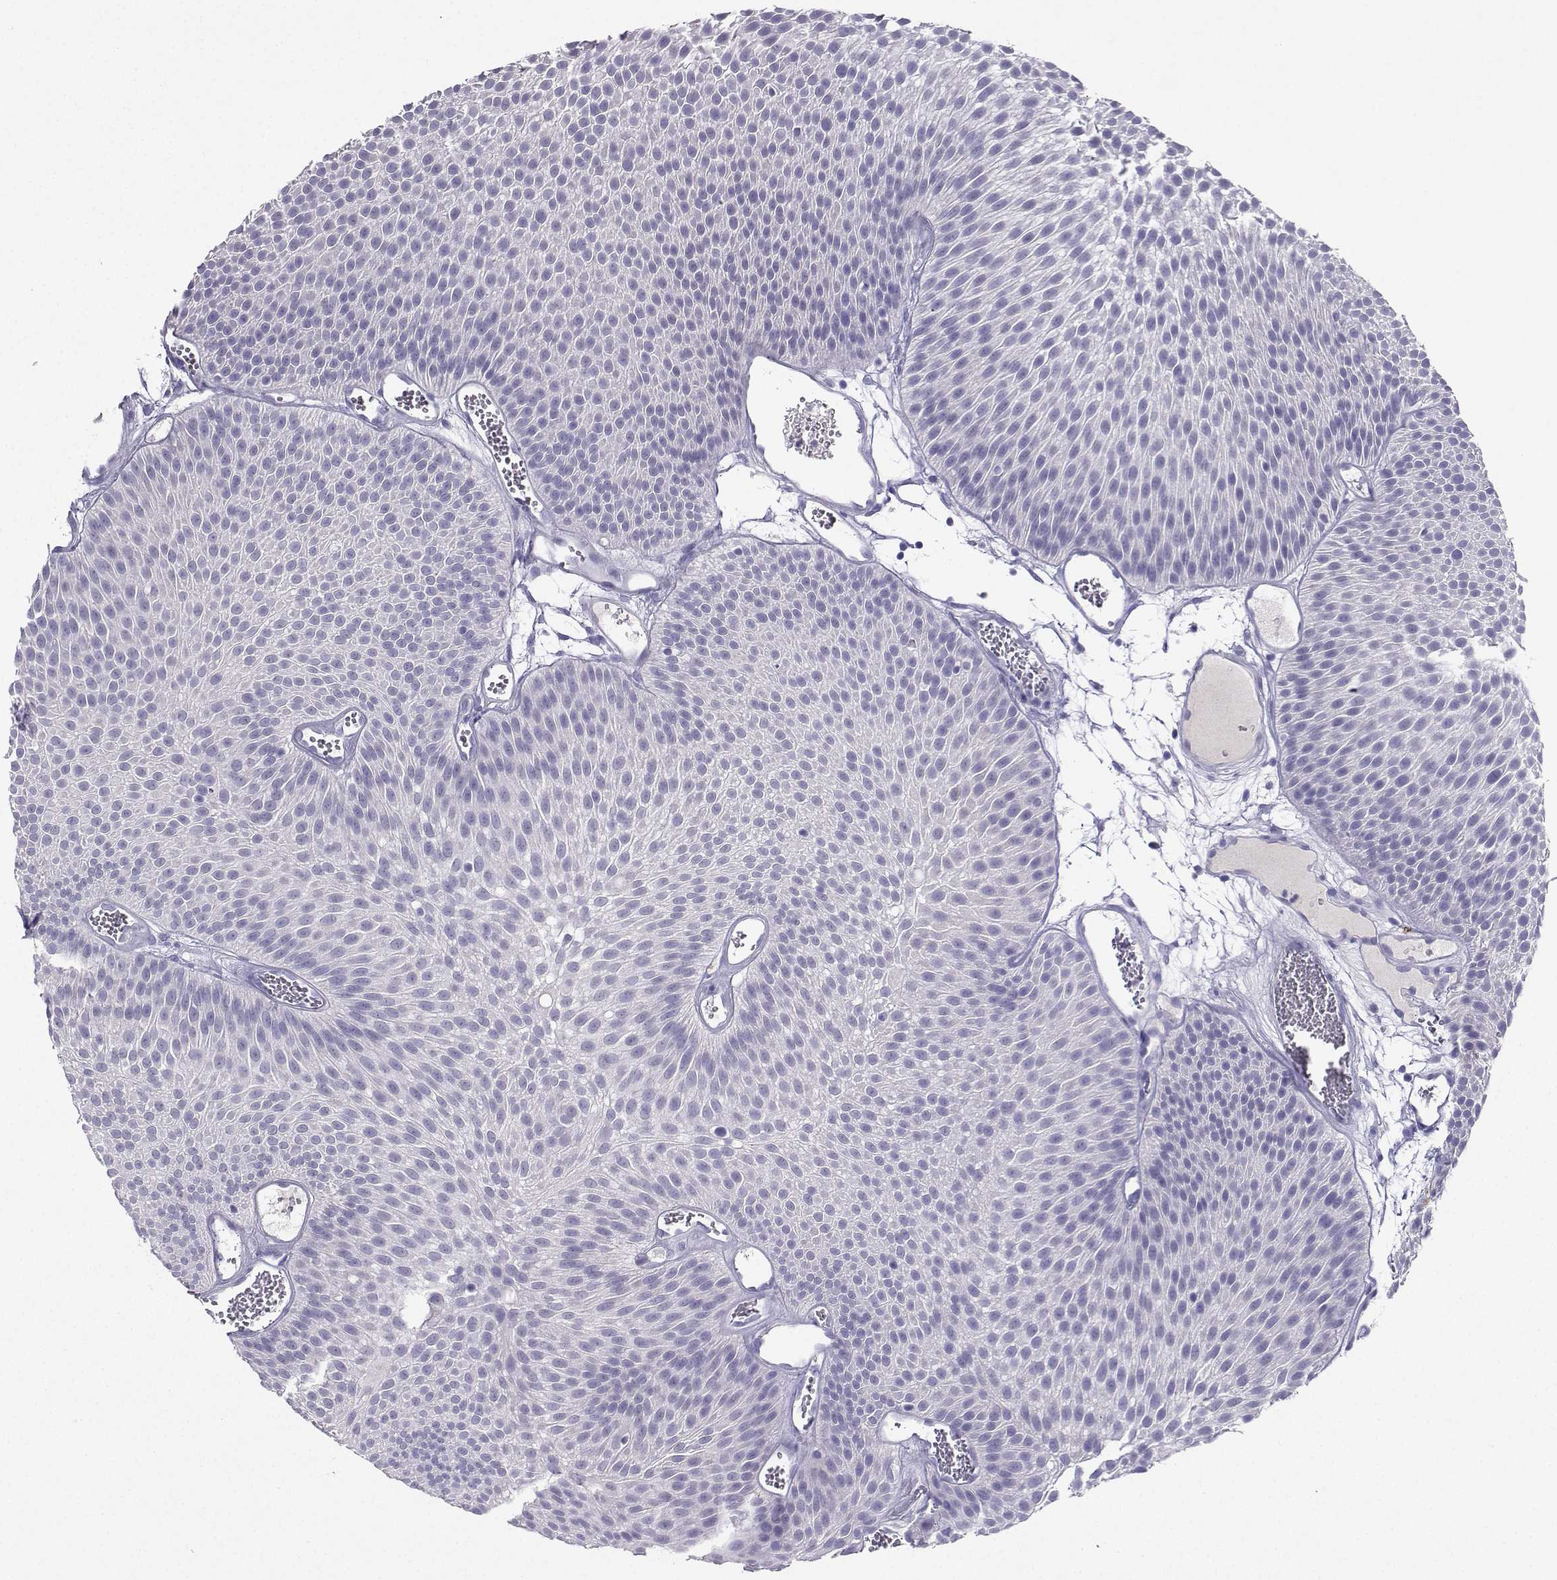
{"staining": {"intensity": "negative", "quantity": "none", "location": "none"}, "tissue": "urothelial cancer", "cell_type": "Tumor cells", "image_type": "cancer", "snomed": [{"axis": "morphology", "description": "Urothelial carcinoma, Low grade"}, {"axis": "topography", "description": "Urinary bladder"}], "caption": "Tumor cells show no significant protein positivity in urothelial cancer.", "gene": "GRIK4", "patient": {"sex": "male", "age": 52}}